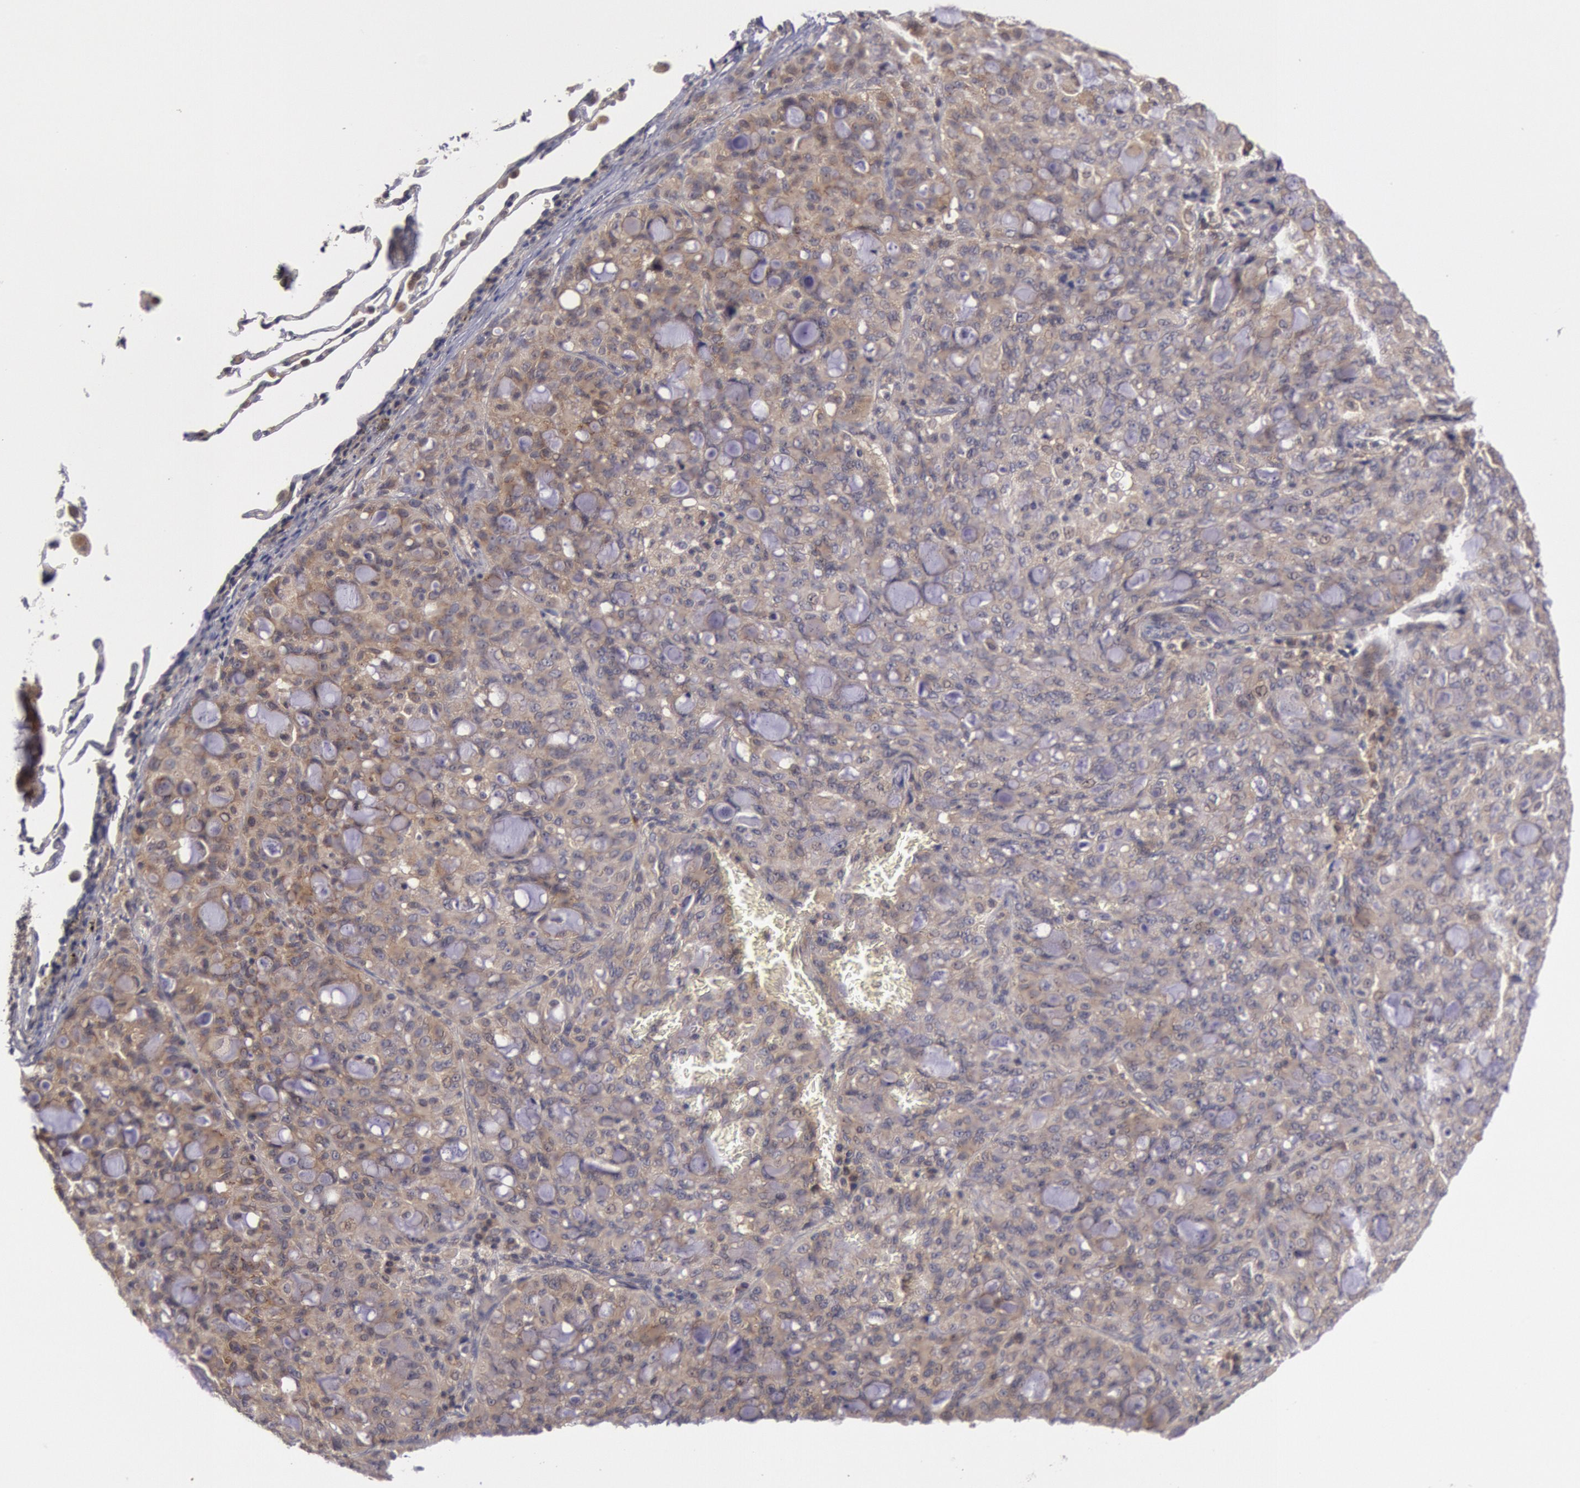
{"staining": {"intensity": "weak", "quantity": "25%-75%", "location": "cytoplasmic/membranous"}, "tissue": "lung cancer", "cell_type": "Tumor cells", "image_type": "cancer", "snomed": [{"axis": "morphology", "description": "Adenocarcinoma, NOS"}, {"axis": "topography", "description": "Lung"}], "caption": "DAB immunohistochemical staining of adenocarcinoma (lung) demonstrates weak cytoplasmic/membranous protein staining in about 25%-75% of tumor cells.", "gene": "BRAF", "patient": {"sex": "female", "age": 44}}